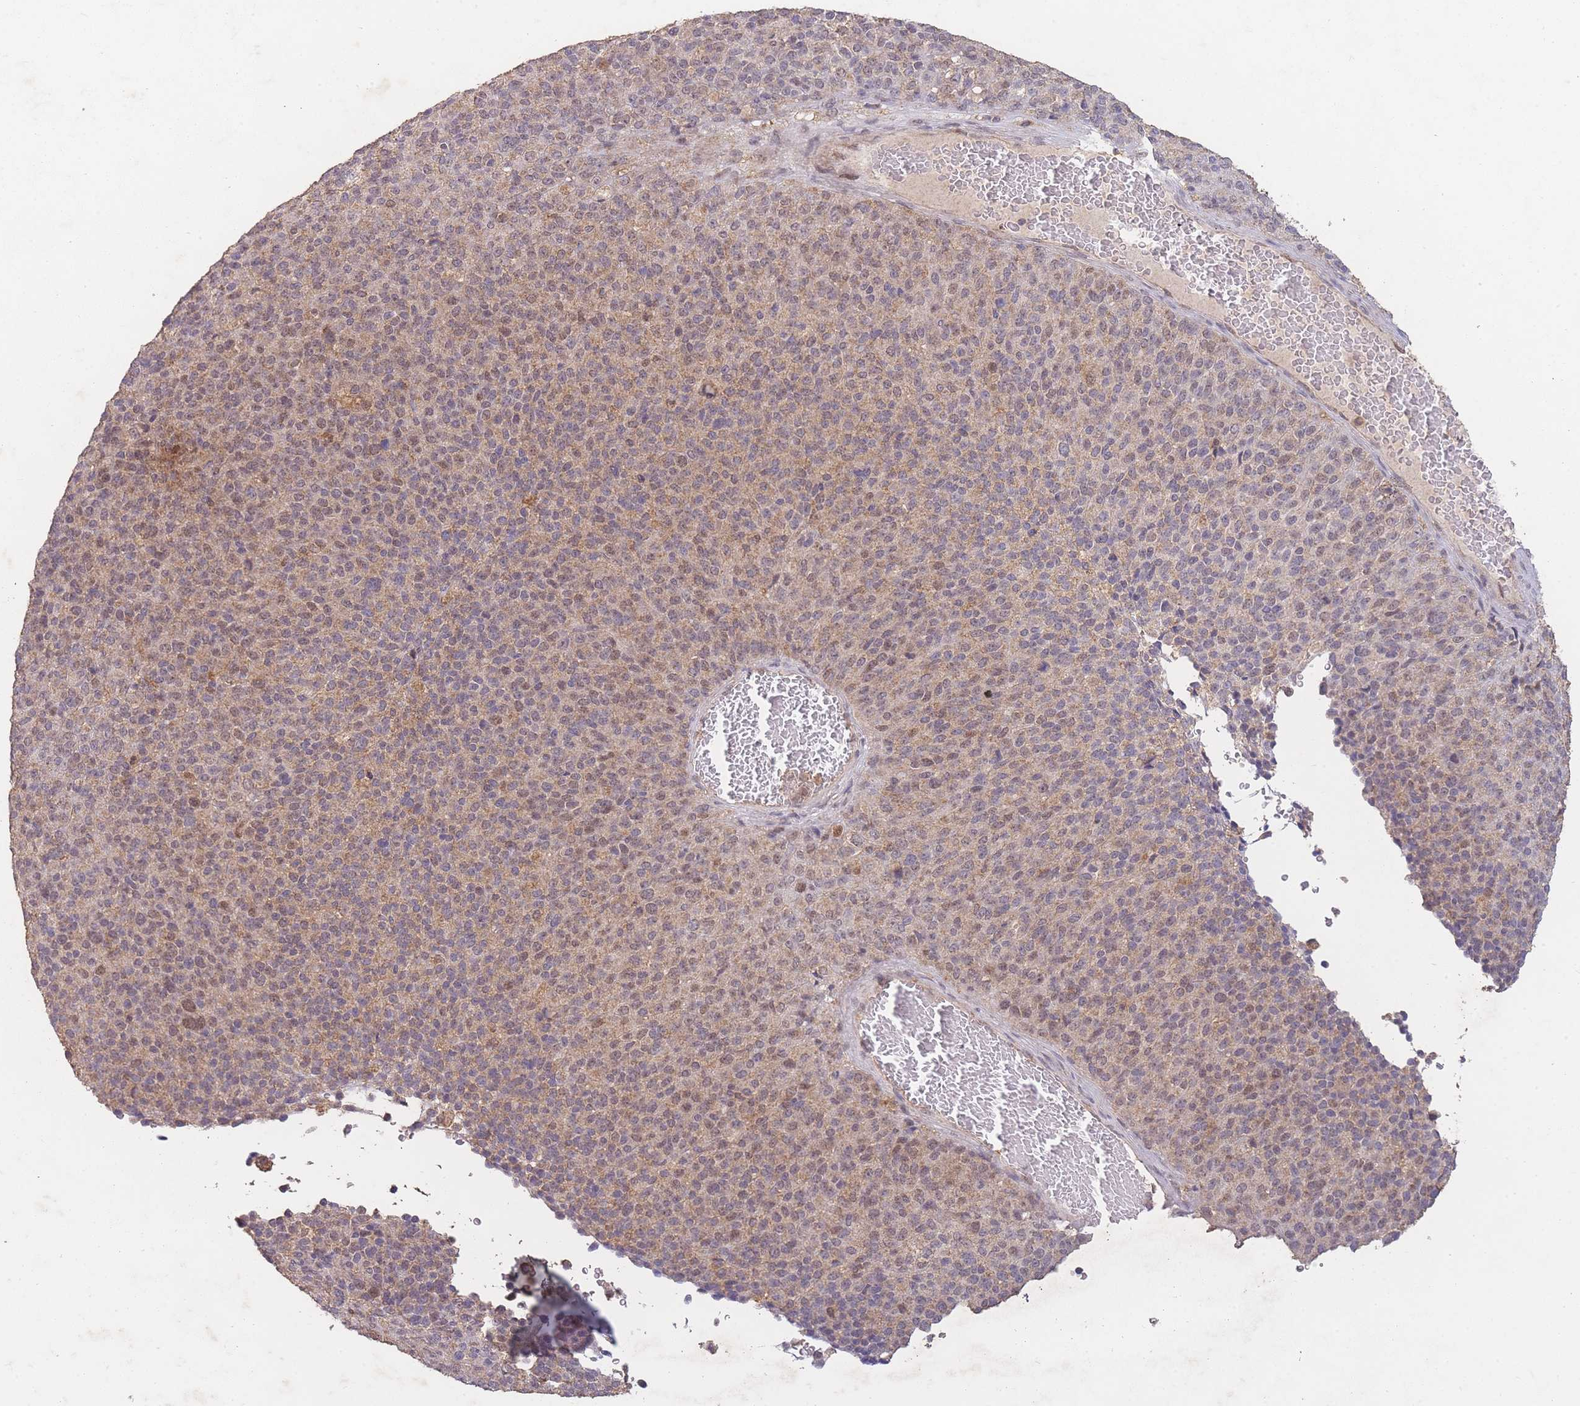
{"staining": {"intensity": "weak", "quantity": "25%-75%", "location": "cytoplasmic/membranous,nuclear"}, "tissue": "melanoma", "cell_type": "Tumor cells", "image_type": "cancer", "snomed": [{"axis": "morphology", "description": "Malignant melanoma, Metastatic site"}, {"axis": "topography", "description": "Brain"}], "caption": "Melanoma stained for a protein (brown) exhibits weak cytoplasmic/membranous and nuclear positive staining in about 25%-75% of tumor cells.", "gene": "RNF144B", "patient": {"sex": "female", "age": 56}}